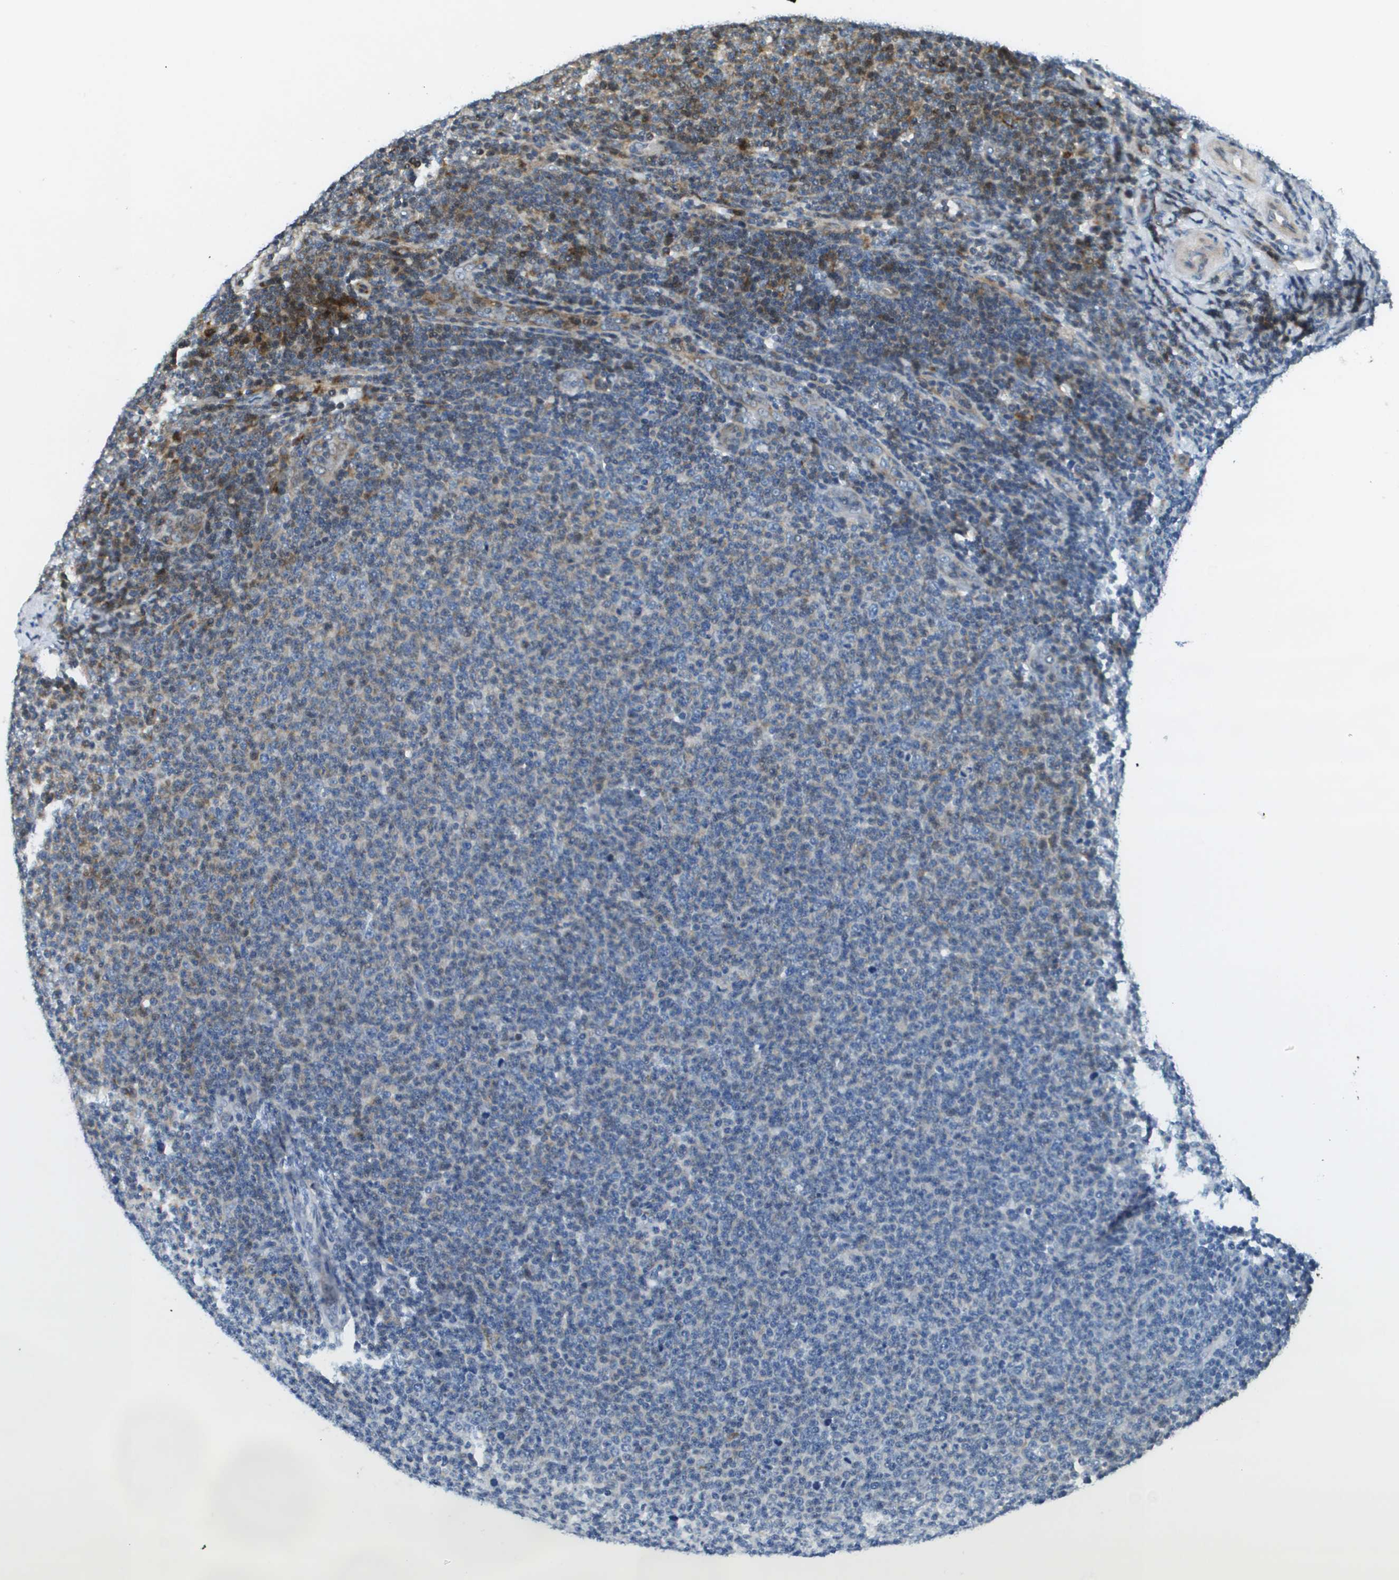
{"staining": {"intensity": "negative", "quantity": "none", "location": "none"}, "tissue": "lymphoma", "cell_type": "Tumor cells", "image_type": "cancer", "snomed": [{"axis": "morphology", "description": "Malignant lymphoma, non-Hodgkin's type, Low grade"}, {"axis": "topography", "description": "Lymph node"}], "caption": "Tumor cells are negative for protein expression in human low-grade malignant lymphoma, non-Hodgkin's type.", "gene": "SCN4B", "patient": {"sex": "male", "age": 66}}